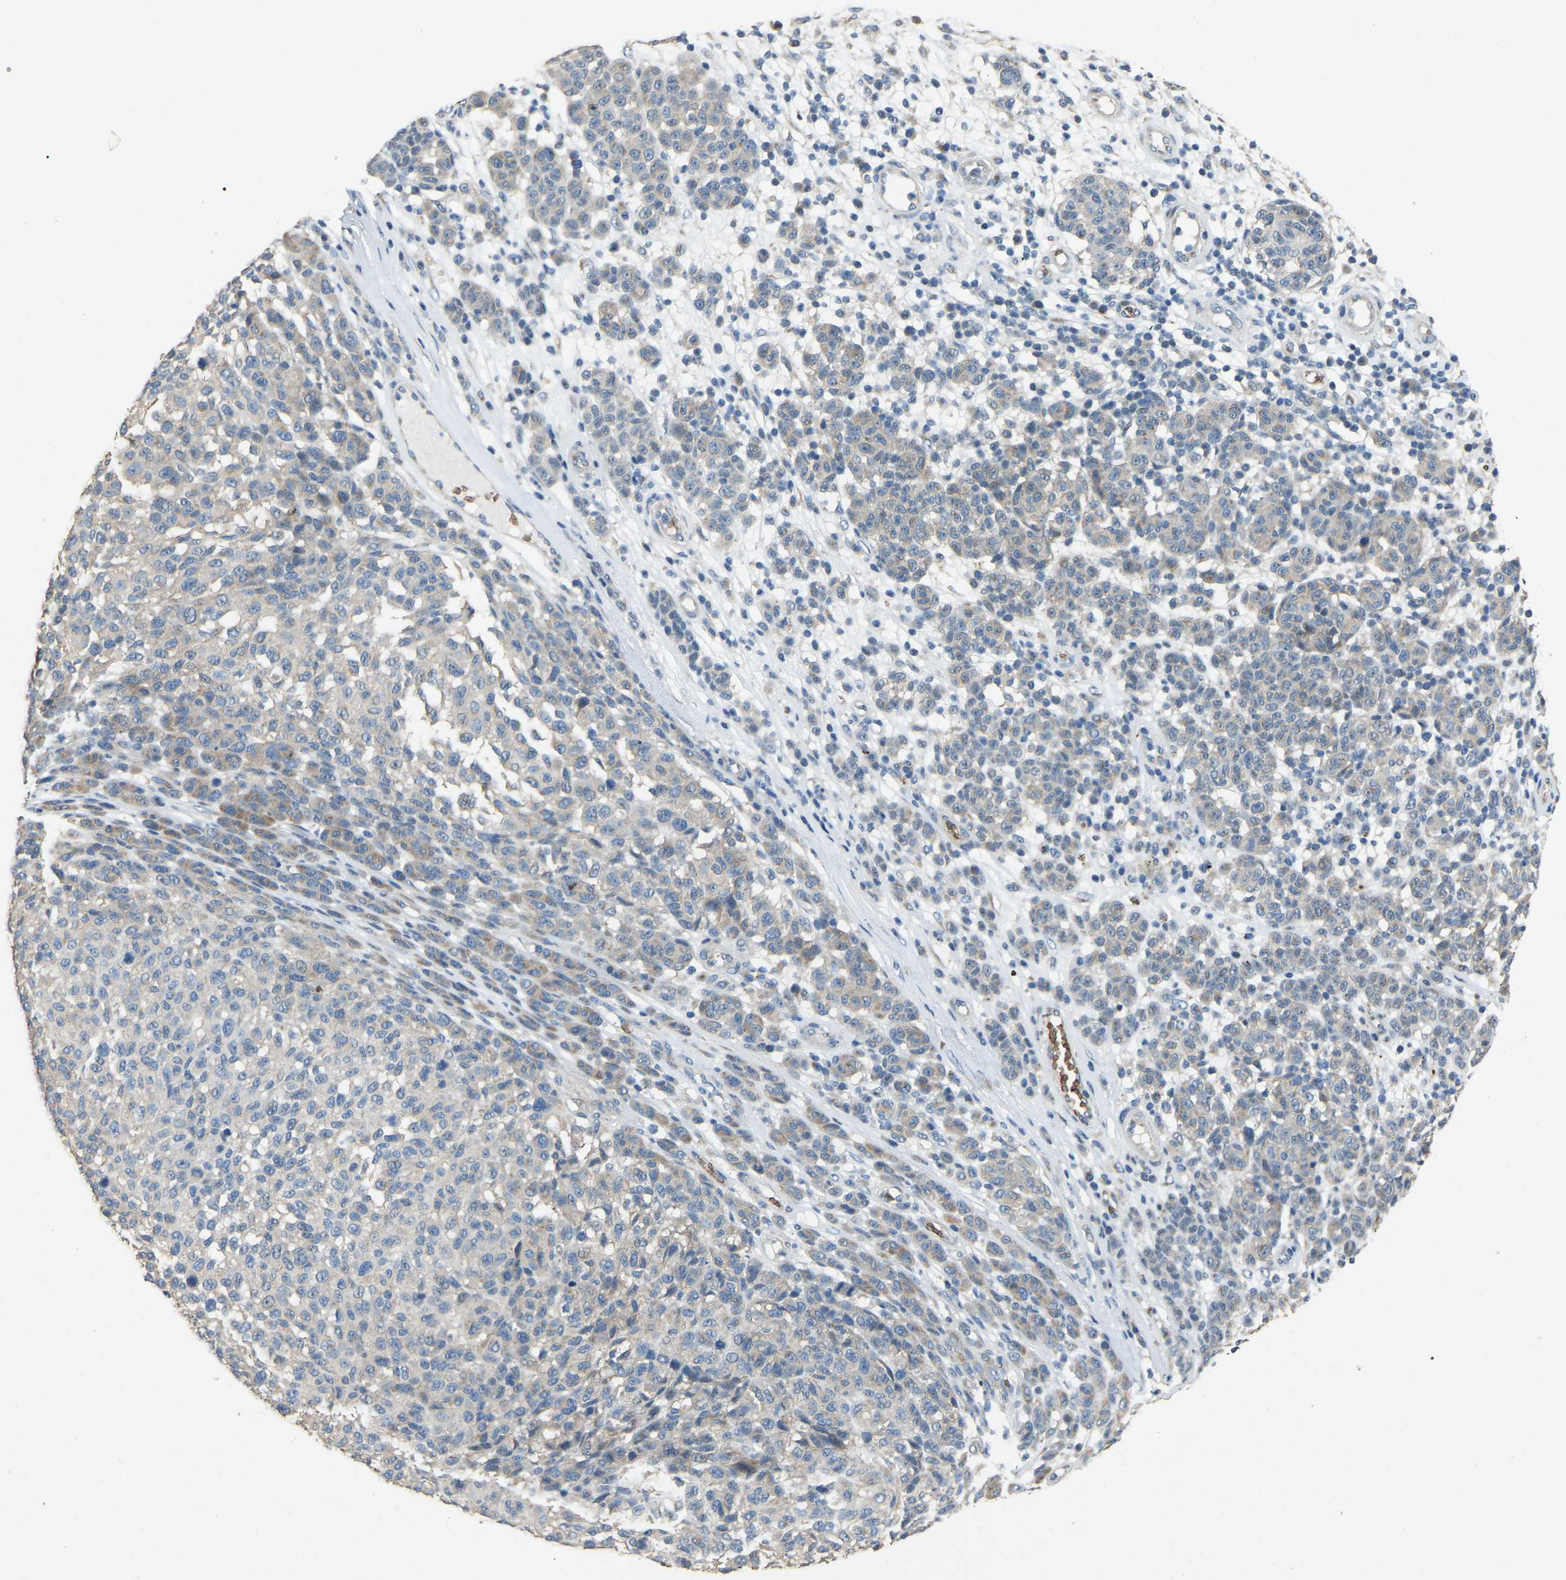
{"staining": {"intensity": "moderate", "quantity": "<25%", "location": "cytoplasmic/membranous"}, "tissue": "melanoma", "cell_type": "Tumor cells", "image_type": "cancer", "snomed": [{"axis": "morphology", "description": "Malignant melanoma, NOS"}, {"axis": "topography", "description": "Skin"}], "caption": "This is an image of immunohistochemistry (IHC) staining of melanoma, which shows moderate staining in the cytoplasmic/membranous of tumor cells.", "gene": "CFAP298", "patient": {"sex": "male", "age": 59}}